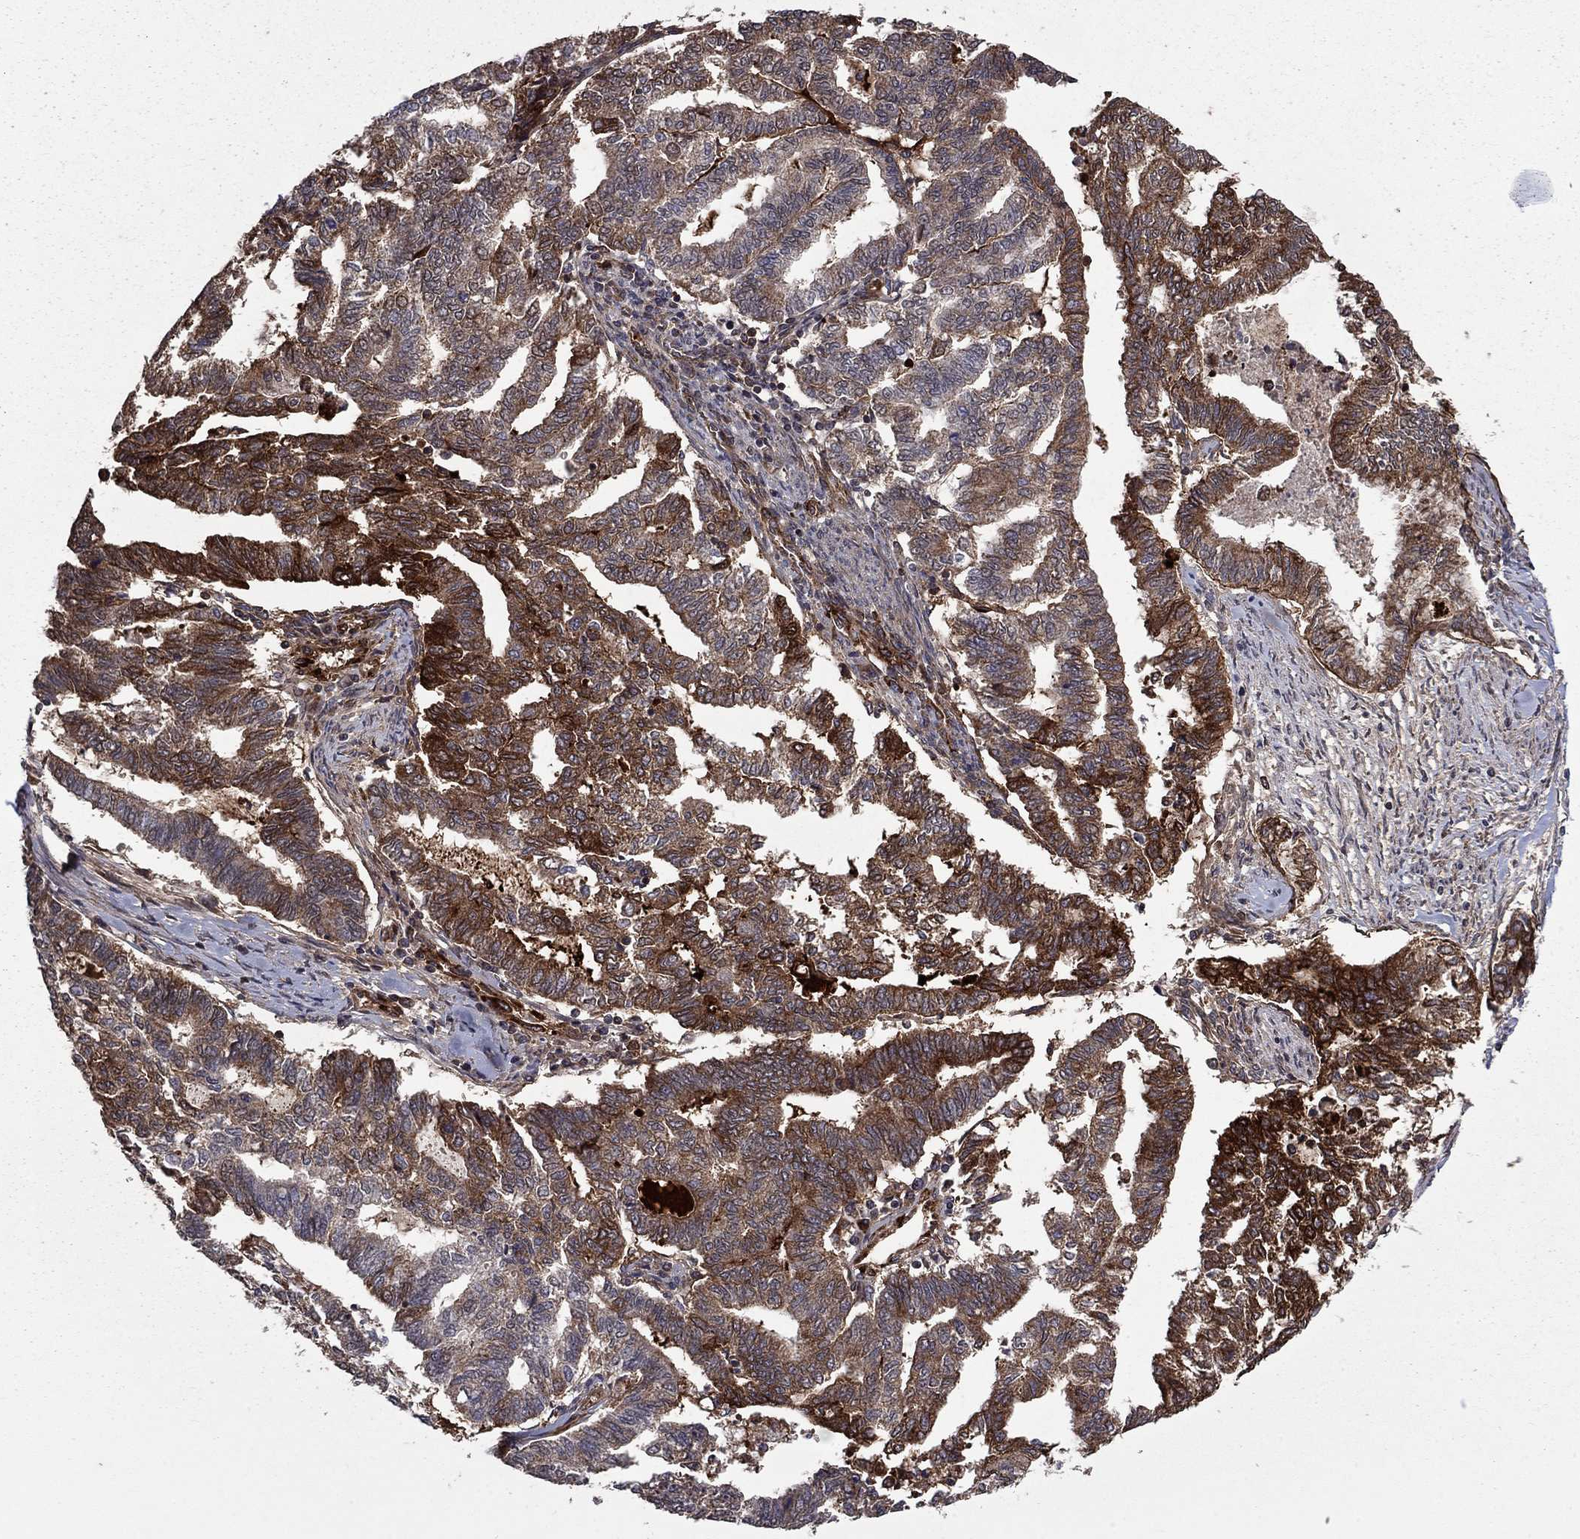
{"staining": {"intensity": "strong", "quantity": "25%-75%", "location": "cytoplasmic/membranous"}, "tissue": "endometrial cancer", "cell_type": "Tumor cells", "image_type": "cancer", "snomed": [{"axis": "morphology", "description": "Adenocarcinoma, NOS"}, {"axis": "topography", "description": "Endometrium"}], "caption": "Immunohistochemistry (IHC) histopathology image of human endometrial cancer stained for a protein (brown), which shows high levels of strong cytoplasmic/membranous positivity in approximately 25%-75% of tumor cells.", "gene": "COL18A1", "patient": {"sex": "female", "age": 79}}